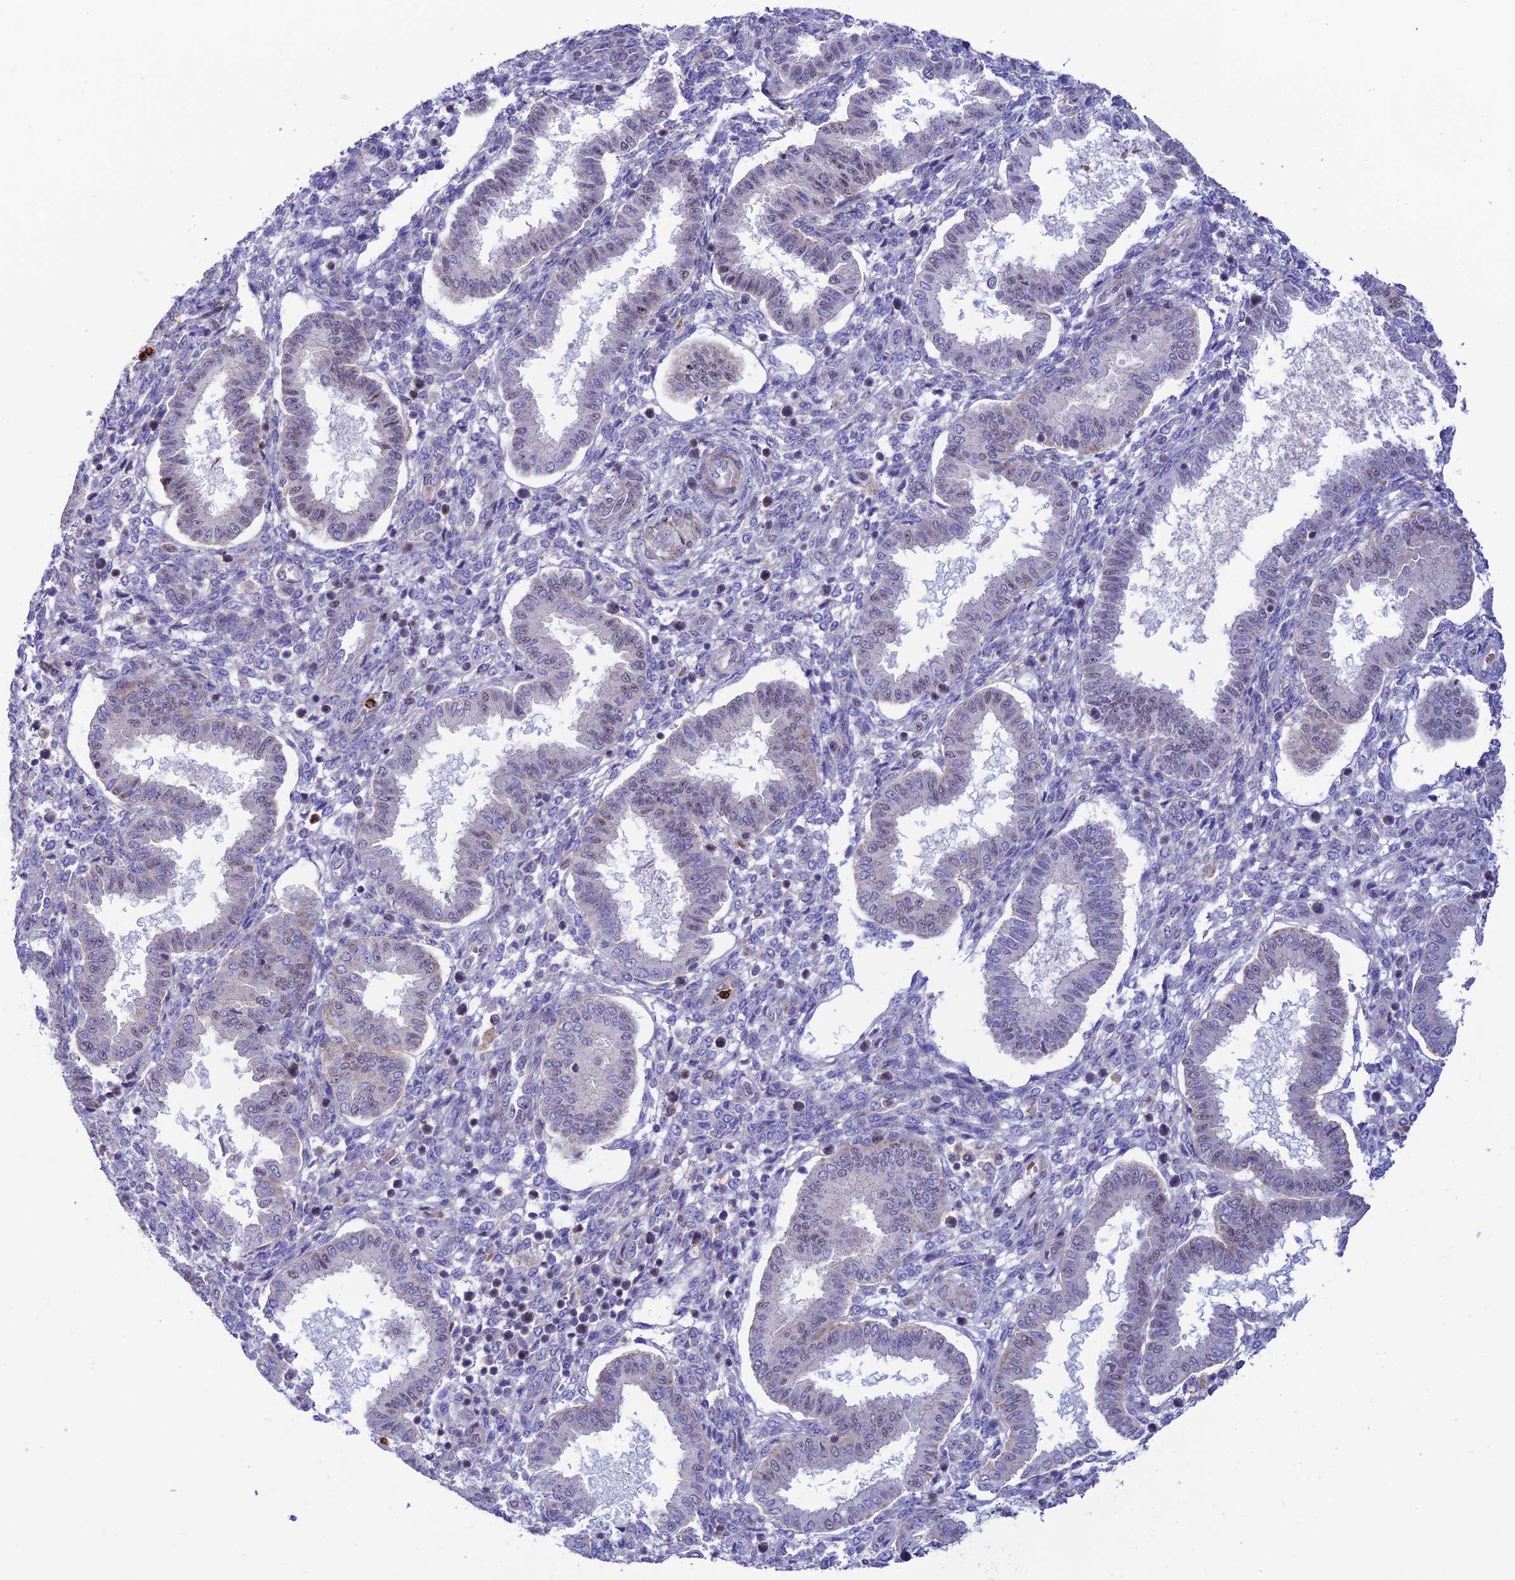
{"staining": {"intensity": "negative", "quantity": "none", "location": "none"}, "tissue": "endometrium", "cell_type": "Cells in endometrial stroma", "image_type": "normal", "snomed": [{"axis": "morphology", "description": "Normal tissue, NOS"}, {"axis": "topography", "description": "Endometrium"}], "caption": "IHC photomicrograph of benign endometrium stained for a protein (brown), which exhibits no positivity in cells in endometrial stroma.", "gene": "COL6A6", "patient": {"sex": "female", "age": 24}}